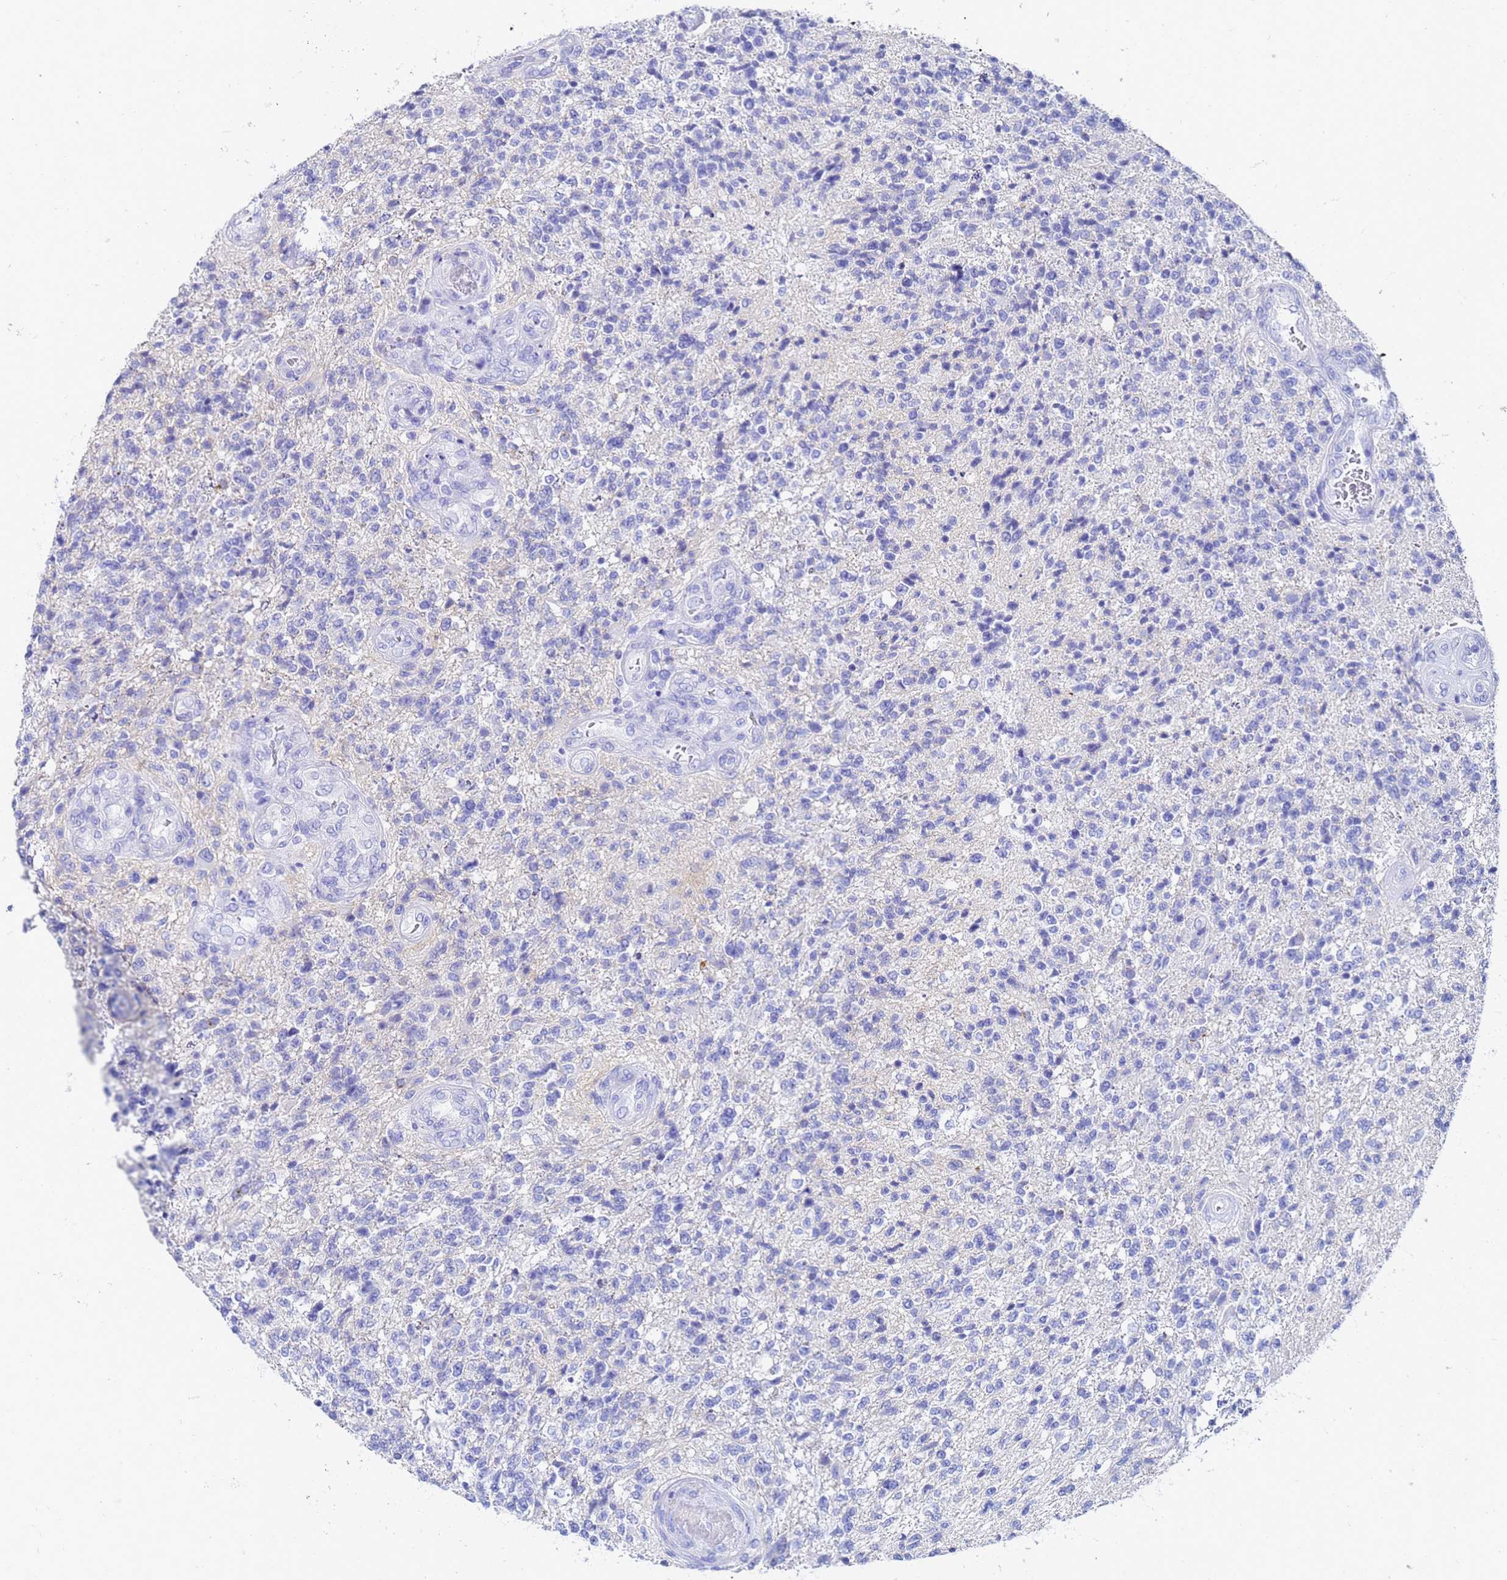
{"staining": {"intensity": "negative", "quantity": "none", "location": "none"}, "tissue": "glioma", "cell_type": "Tumor cells", "image_type": "cancer", "snomed": [{"axis": "morphology", "description": "Glioma, malignant, High grade"}, {"axis": "topography", "description": "Brain"}], "caption": "High power microscopy micrograph of an IHC photomicrograph of high-grade glioma (malignant), revealing no significant expression in tumor cells.", "gene": "C2orf72", "patient": {"sex": "male", "age": 56}}